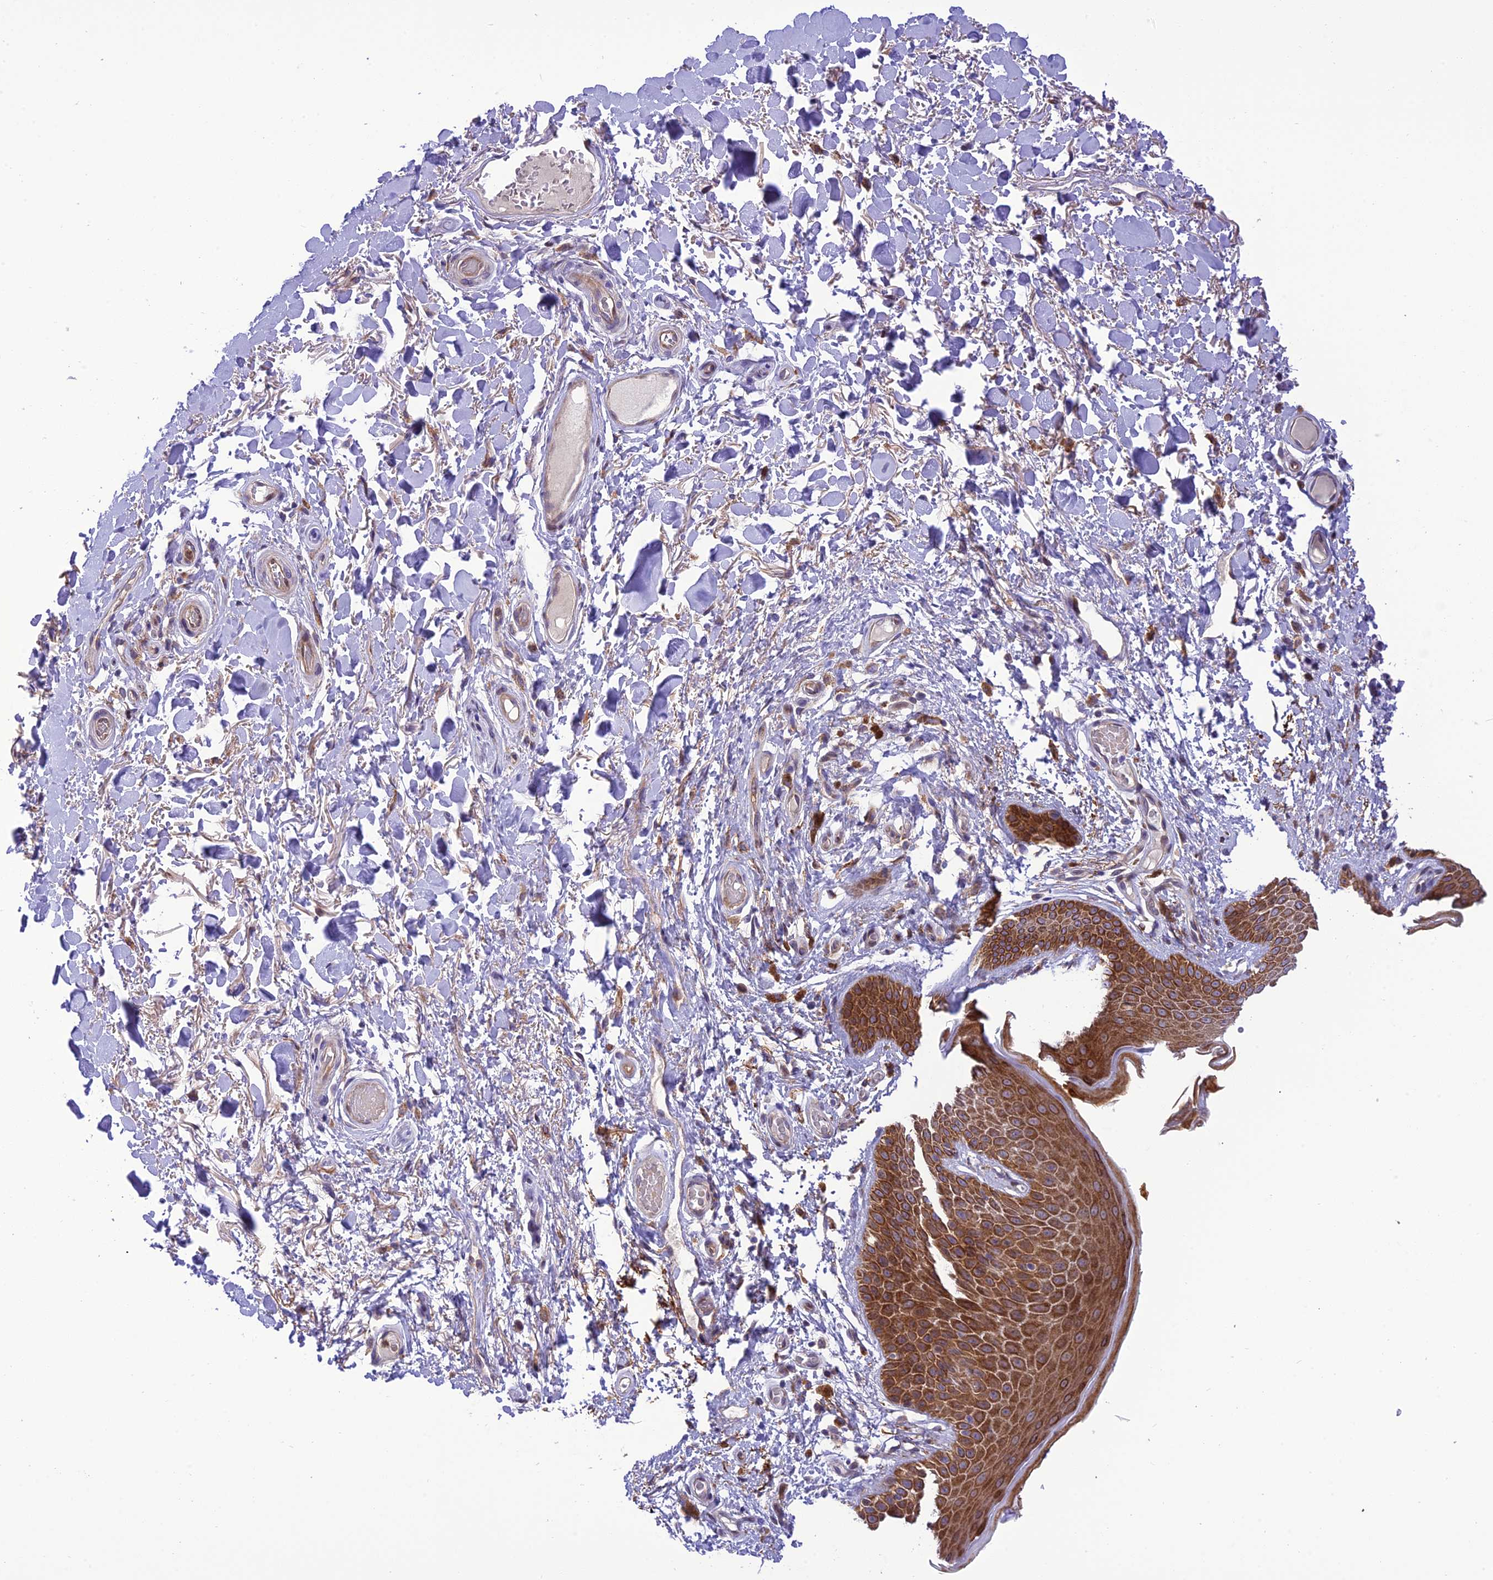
{"staining": {"intensity": "strong", "quantity": ">75%", "location": "cytoplasmic/membranous"}, "tissue": "skin", "cell_type": "Epidermal cells", "image_type": "normal", "snomed": [{"axis": "morphology", "description": "Normal tissue, NOS"}, {"axis": "topography", "description": "Anal"}], "caption": "Approximately >75% of epidermal cells in normal human skin demonstrate strong cytoplasmic/membranous protein positivity as visualized by brown immunohistochemical staining.", "gene": "JMY", "patient": {"sex": "male", "age": 74}}